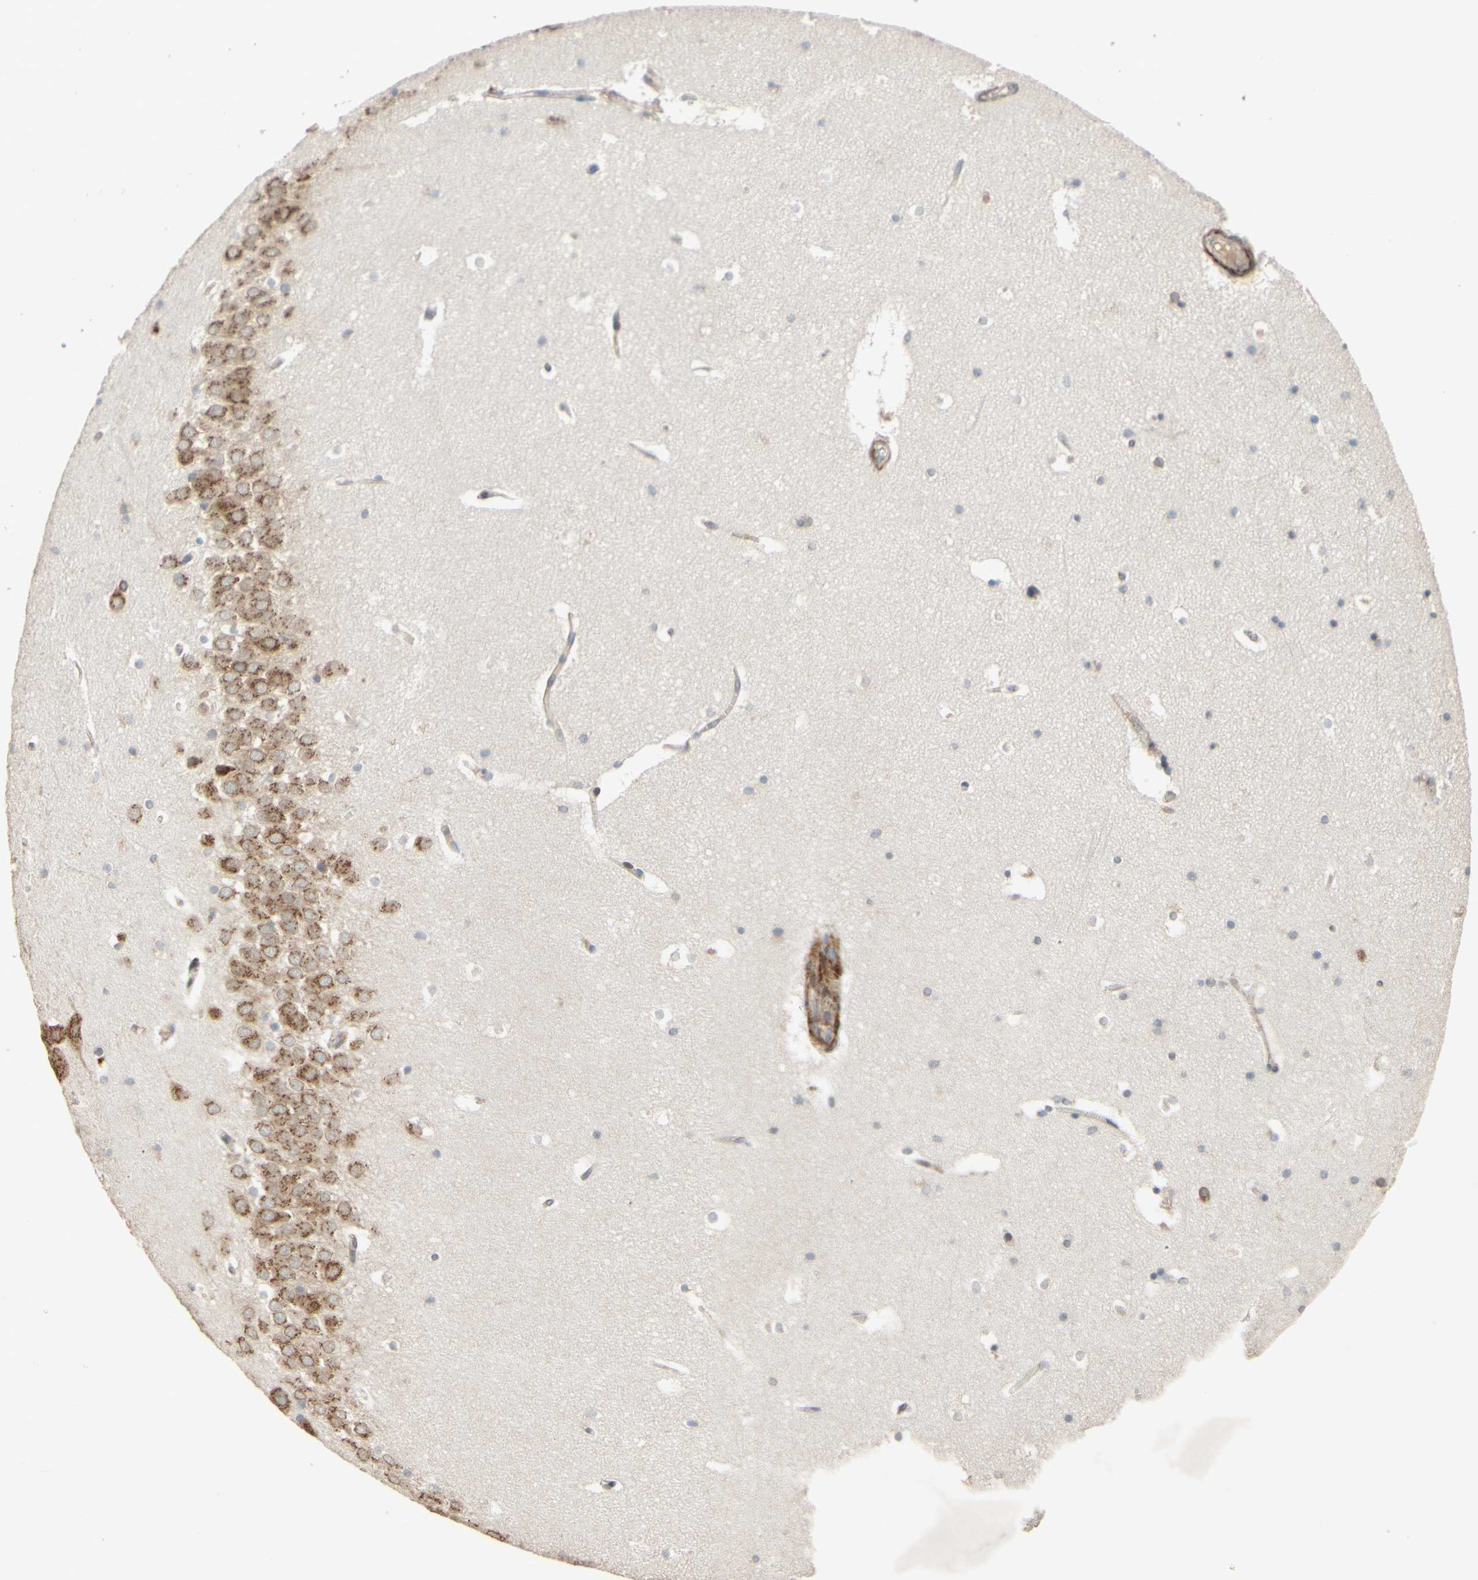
{"staining": {"intensity": "weak", "quantity": "25%-75%", "location": "cytoplasmic/membranous"}, "tissue": "hippocampus", "cell_type": "Glial cells", "image_type": "normal", "snomed": [{"axis": "morphology", "description": "Normal tissue, NOS"}, {"axis": "topography", "description": "Hippocampus"}], "caption": "Protein staining shows weak cytoplasmic/membranous staining in approximately 25%-75% of glial cells in normal hippocampus.", "gene": "PTPRU", "patient": {"sex": "male", "age": 45}}